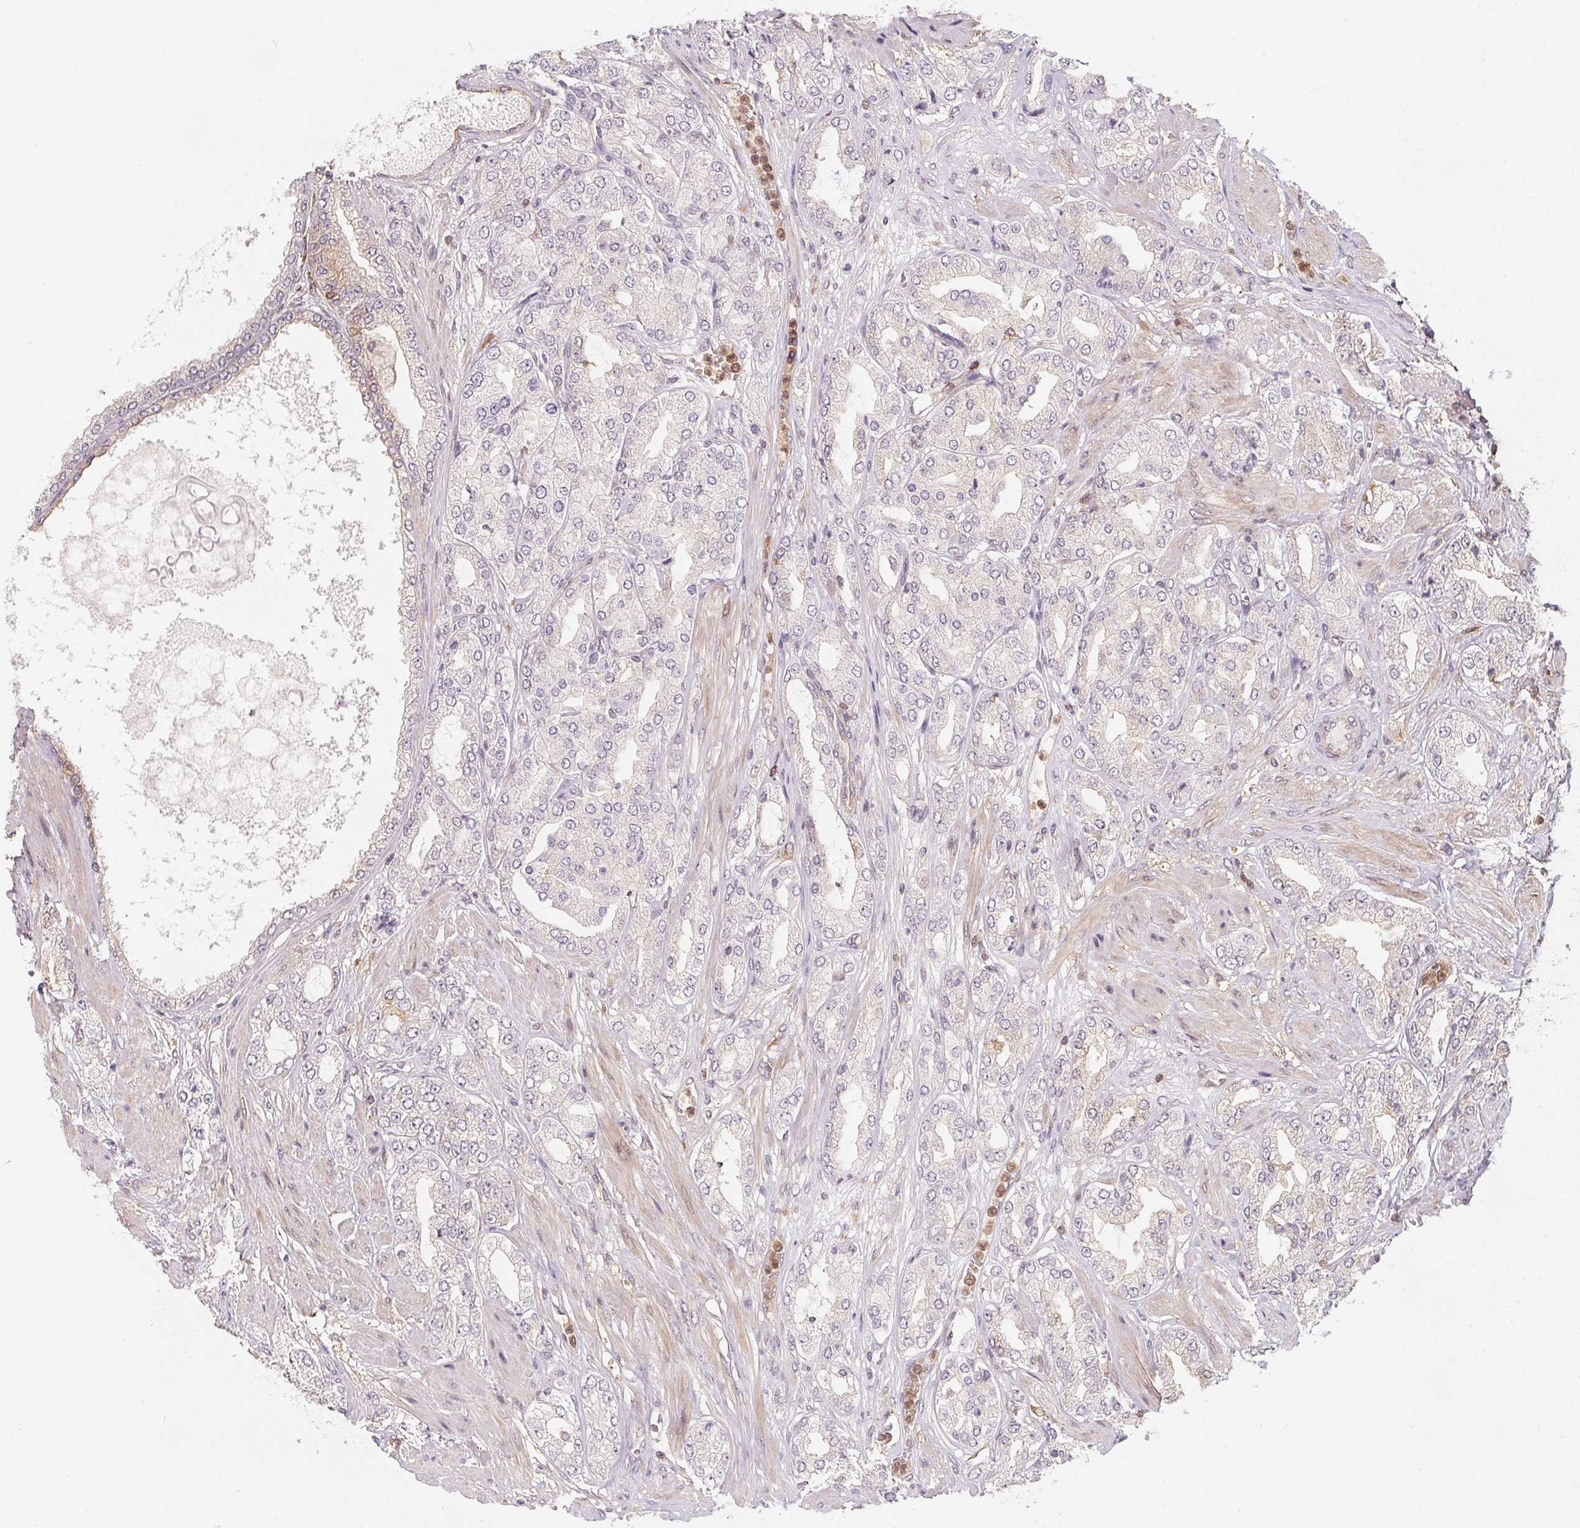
{"staining": {"intensity": "negative", "quantity": "none", "location": "none"}, "tissue": "prostate cancer", "cell_type": "Tumor cells", "image_type": "cancer", "snomed": [{"axis": "morphology", "description": "Adenocarcinoma, High grade"}, {"axis": "topography", "description": "Prostate"}], "caption": "Immunohistochemical staining of human adenocarcinoma (high-grade) (prostate) demonstrates no significant expression in tumor cells.", "gene": "ANKRD13A", "patient": {"sex": "male", "age": 68}}